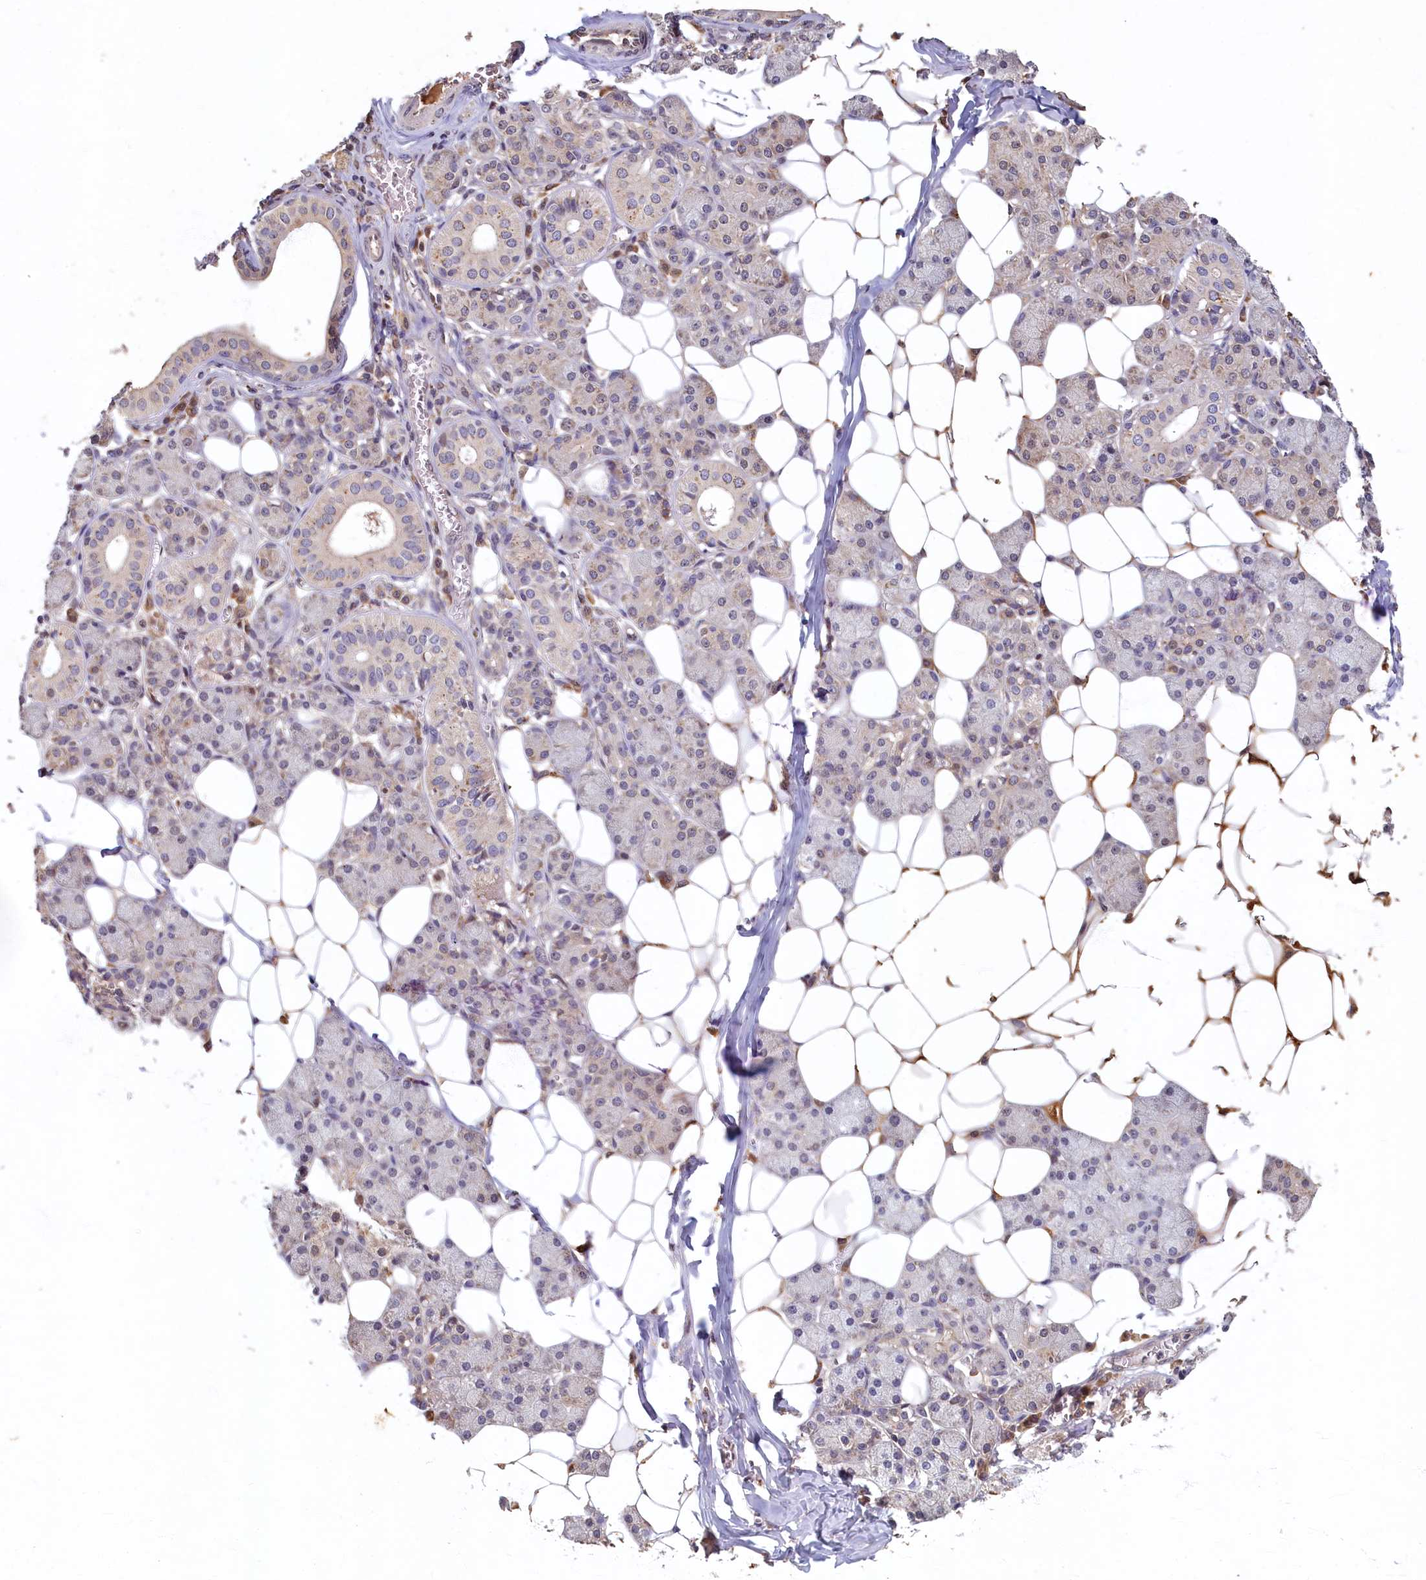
{"staining": {"intensity": "moderate", "quantity": "<25%", "location": "cytoplasmic/membranous,nuclear"}, "tissue": "salivary gland", "cell_type": "Glandular cells", "image_type": "normal", "snomed": [{"axis": "morphology", "description": "Normal tissue, NOS"}, {"axis": "topography", "description": "Salivary gland"}], "caption": "Protein positivity by IHC exhibits moderate cytoplasmic/membranous,nuclear positivity in about <25% of glandular cells in normal salivary gland. Ihc stains the protein of interest in brown and the nuclei are stained blue.", "gene": "LCMT2", "patient": {"sex": "female", "age": 33}}